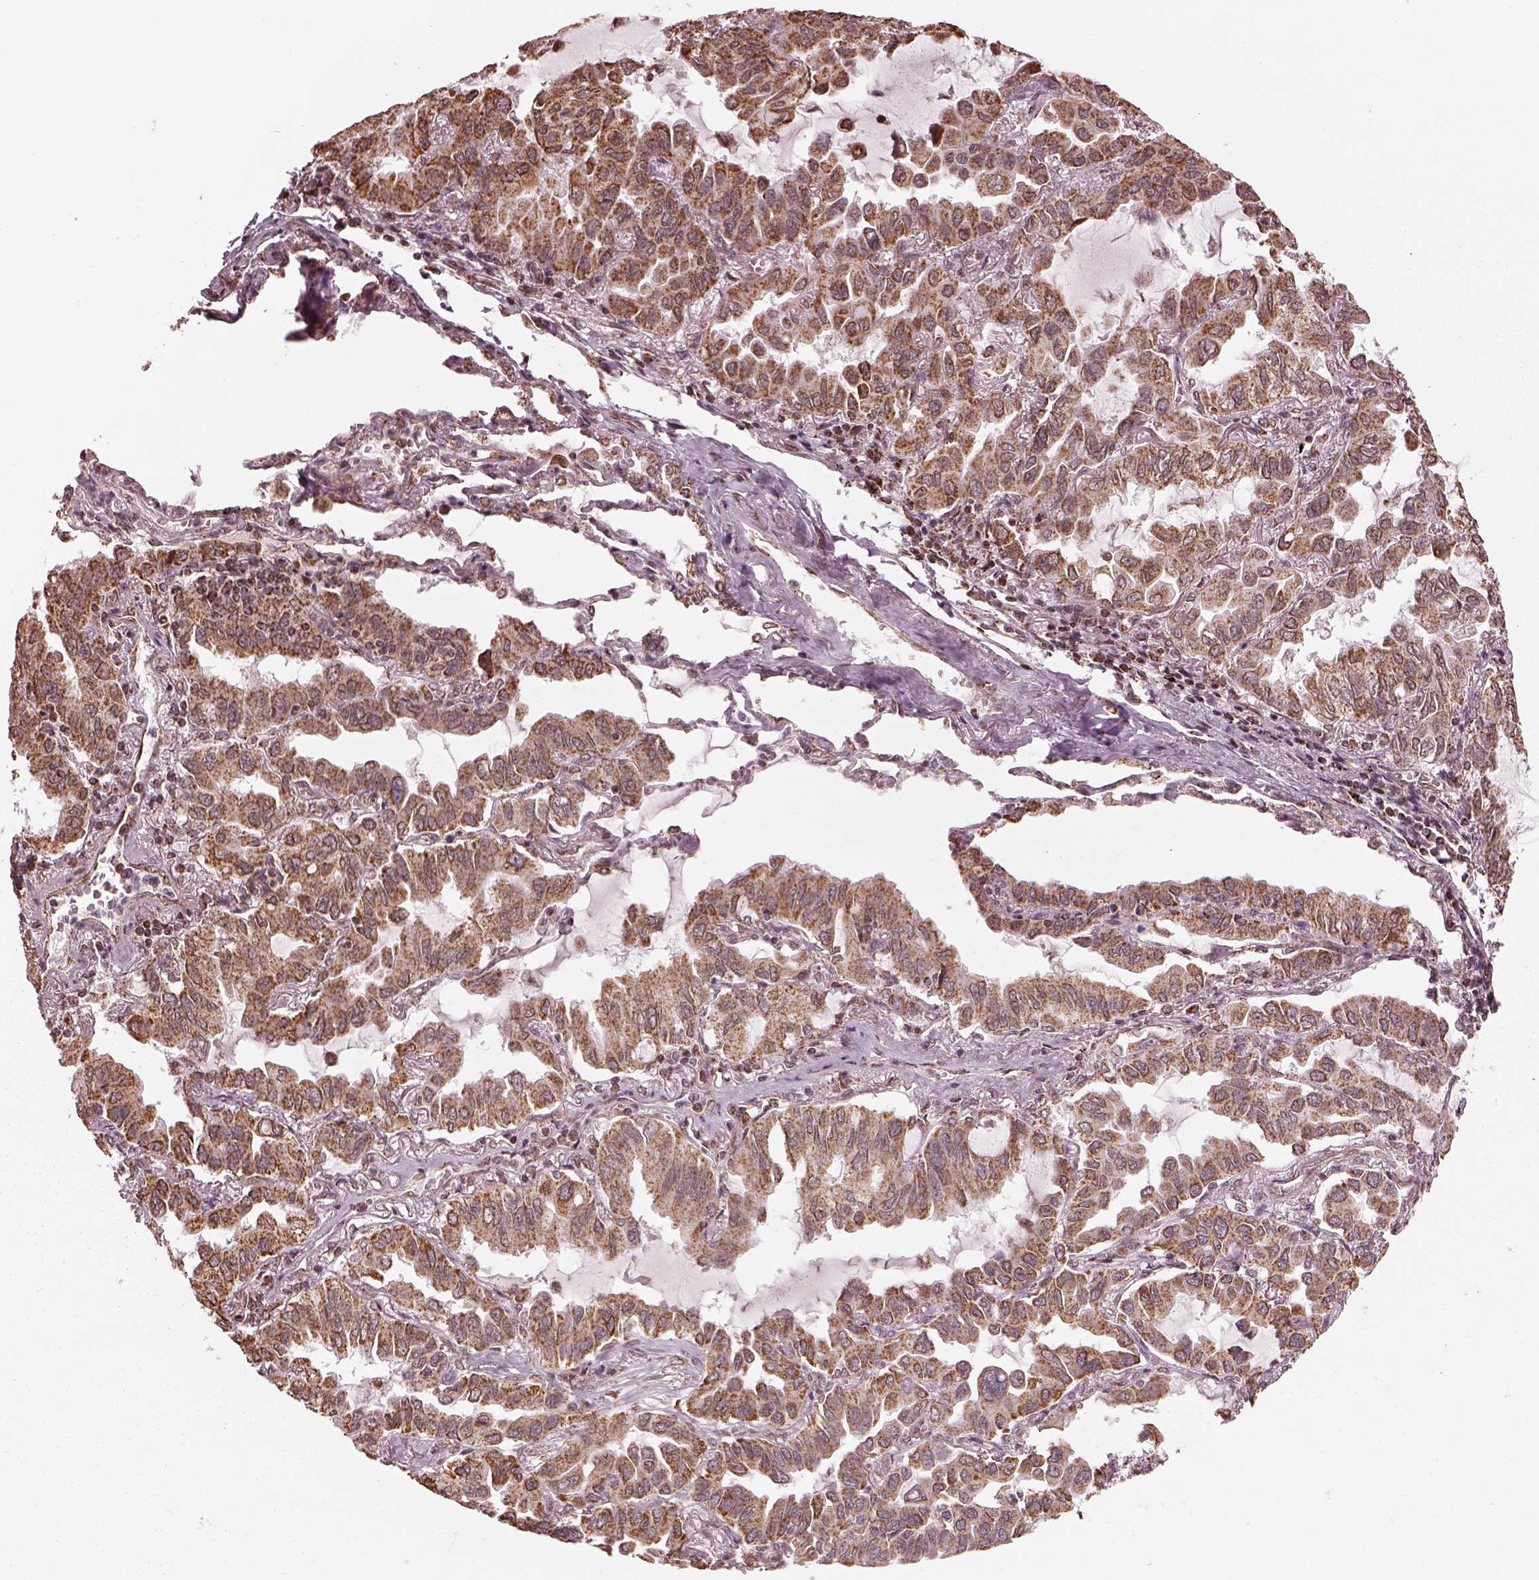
{"staining": {"intensity": "strong", "quantity": ">75%", "location": "cytoplasmic/membranous"}, "tissue": "lung cancer", "cell_type": "Tumor cells", "image_type": "cancer", "snomed": [{"axis": "morphology", "description": "Adenocarcinoma, NOS"}, {"axis": "topography", "description": "Lung"}], "caption": "An image of adenocarcinoma (lung) stained for a protein displays strong cytoplasmic/membranous brown staining in tumor cells. The staining is performed using DAB brown chromogen to label protein expression. The nuclei are counter-stained blue using hematoxylin.", "gene": "ACOT2", "patient": {"sex": "male", "age": 64}}